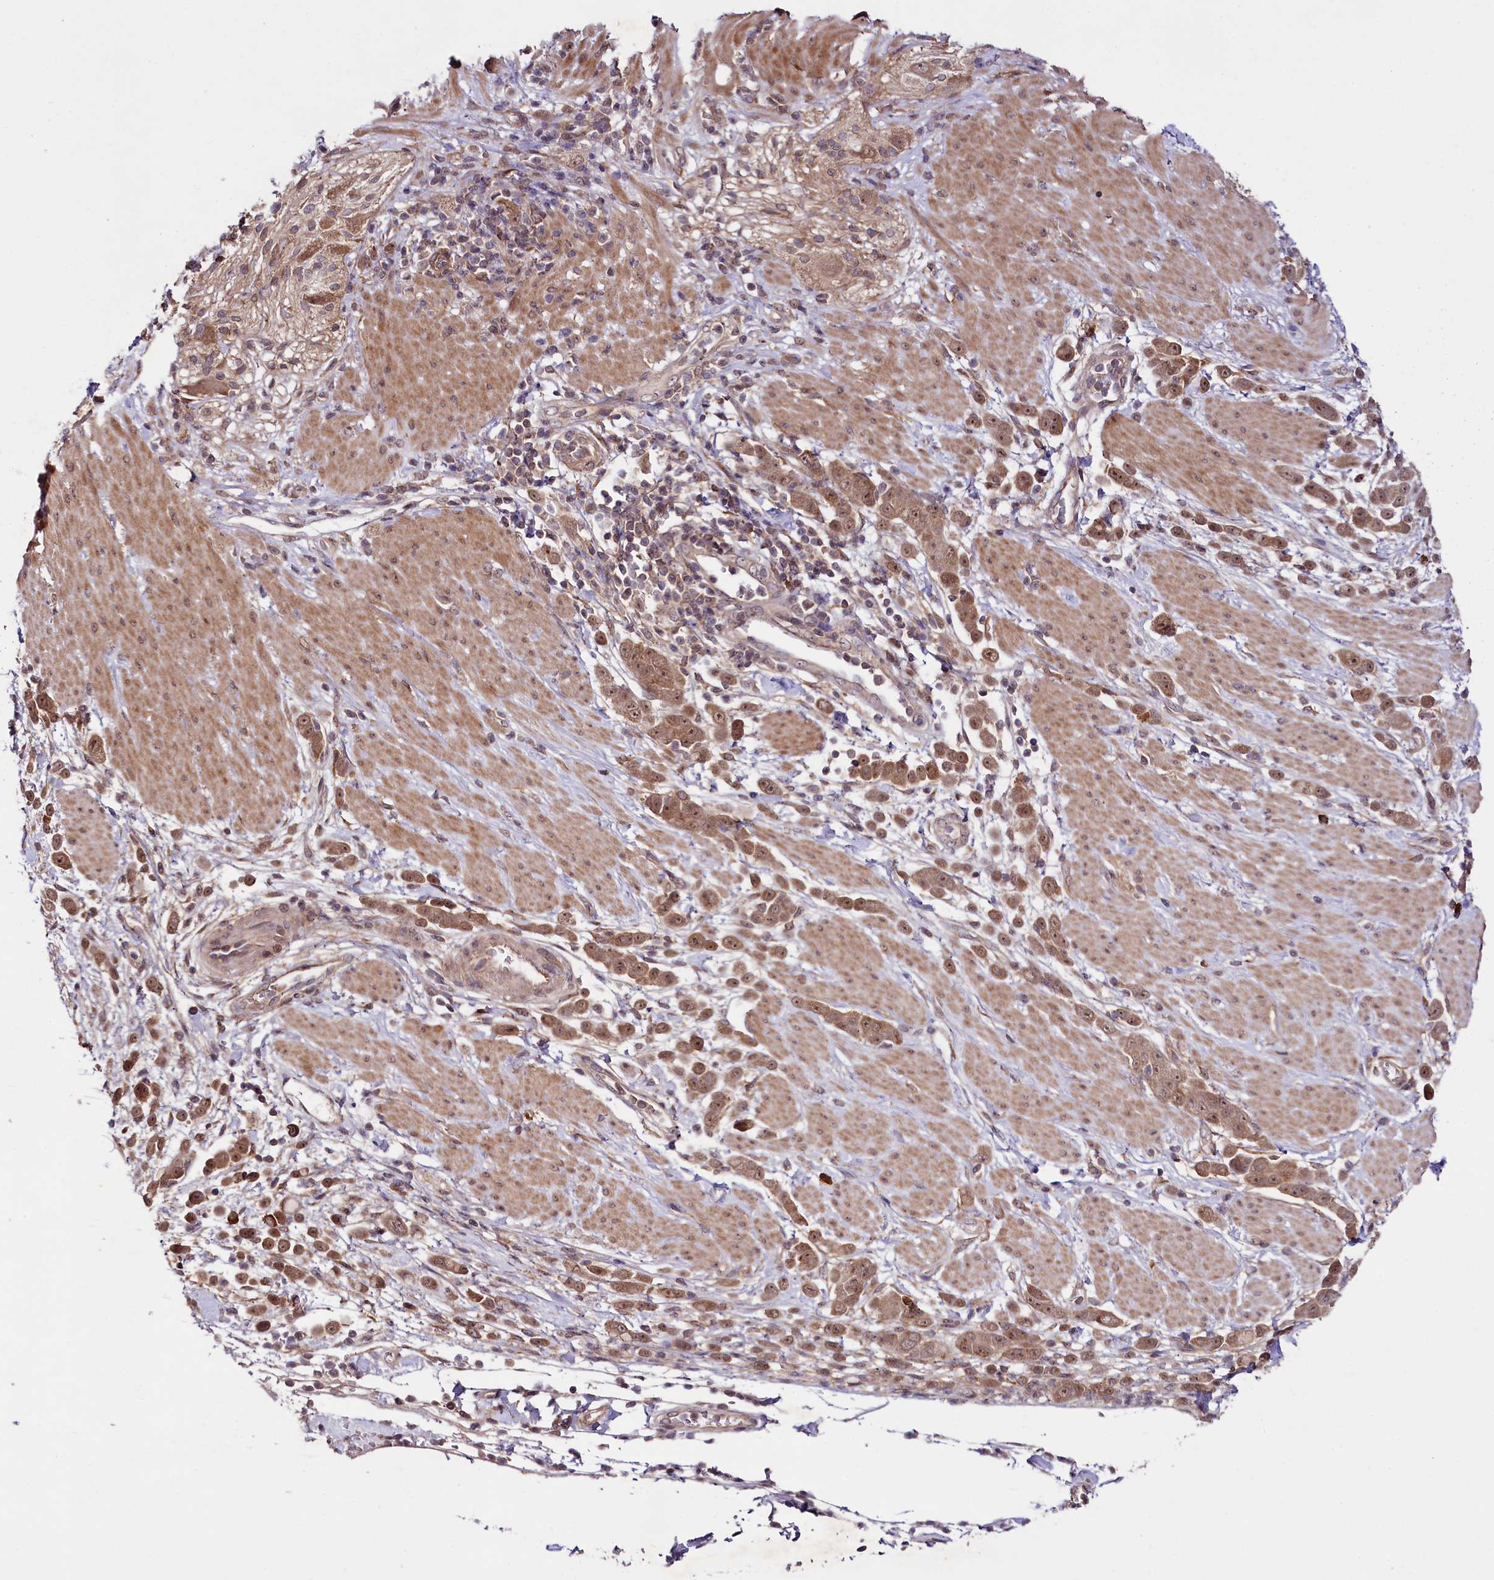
{"staining": {"intensity": "moderate", "quantity": ">75%", "location": "cytoplasmic/membranous,nuclear"}, "tissue": "pancreatic cancer", "cell_type": "Tumor cells", "image_type": "cancer", "snomed": [{"axis": "morphology", "description": "Normal tissue, NOS"}, {"axis": "morphology", "description": "Adenocarcinoma, NOS"}, {"axis": "topography", "description": "Pancreas"}], "caption": "Human pancreatic cancer (adenocarcinoma) stained with a protein marker demonstrates moderate staining in tumor cells.", "gene": "PHLDB1", "patient": {"sex": "female", "age": 64}}